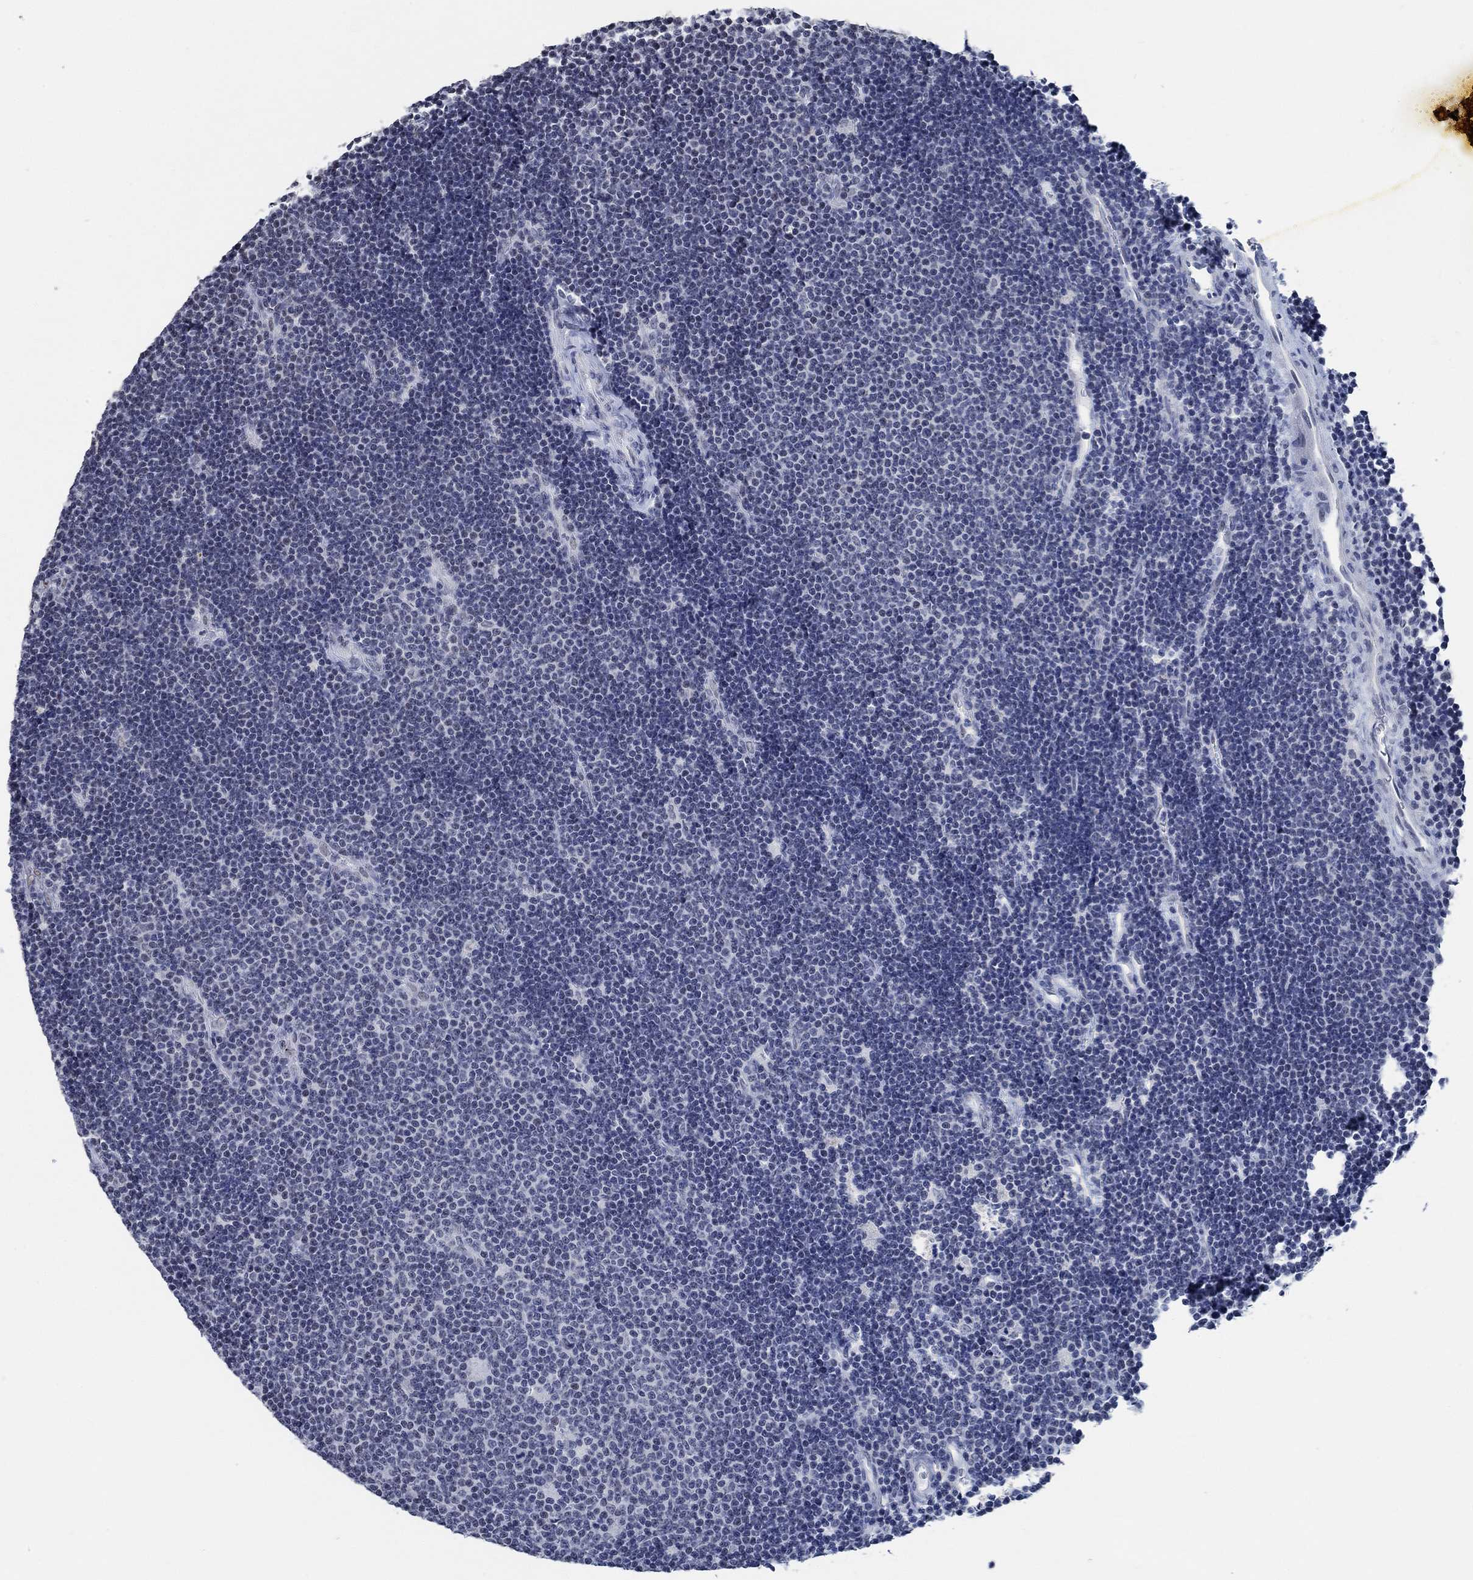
{"staining": {"intensity": "negative", "quantity": "none", "location": "none"}, "tissue": "lymphoma", "cell_type": "Tumor cells", "image_type": "cancer", "snomed": [{"axis": "morphology", "description": "Malignant lymphoma, non-Hodgkin's type, Low grade"}, {"axis": "topography", "description": "Brain"}], "caption": "Micrograph shows no protein expression in tumor cells of malignant lymphoma, non-Hodgkin's type (low-grade) tissue.", "gene": "OBSCN", "patient": {"sex": "female", "age": 66}}